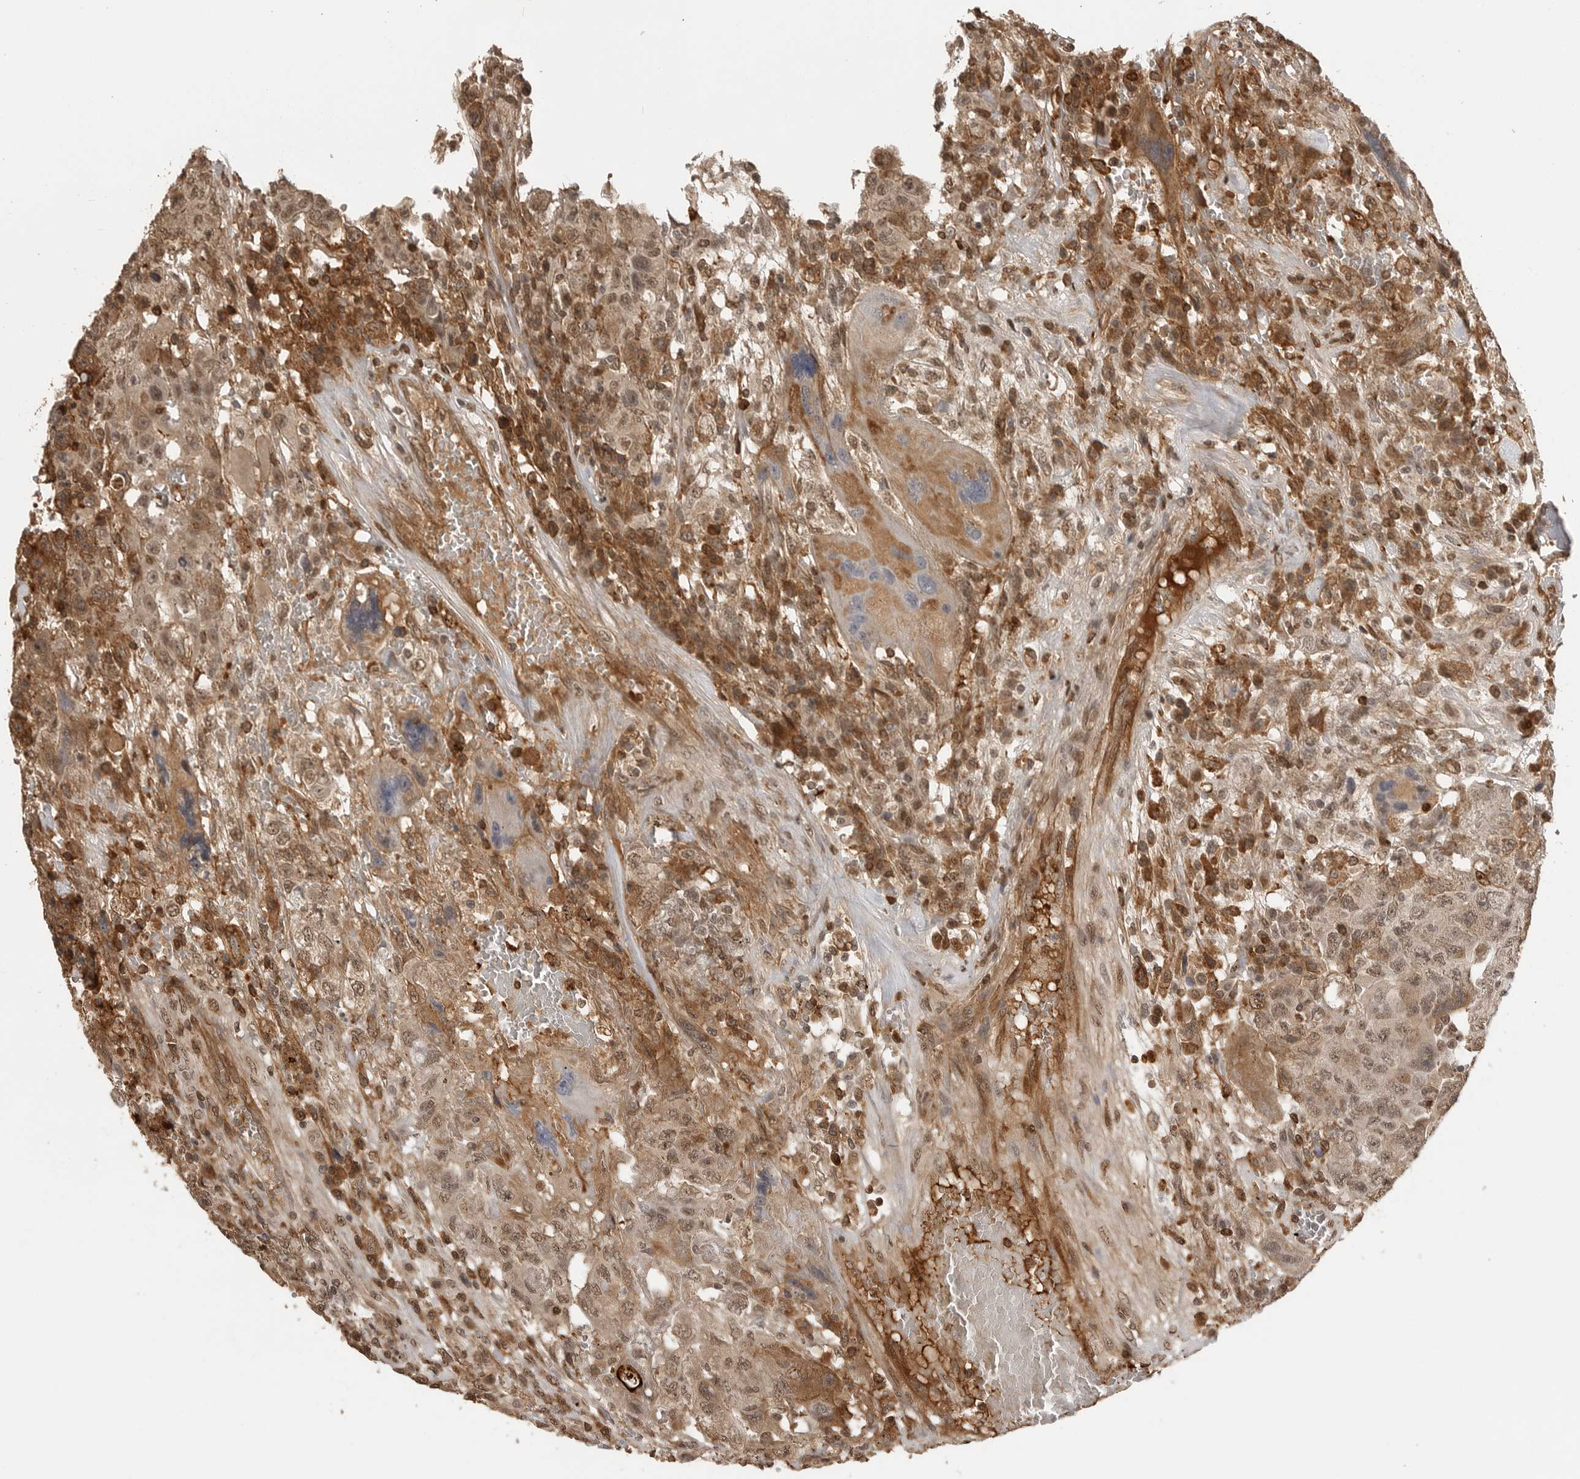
{"staining": {"intensity": "weak", "quantity": ">75%", "location": "nuclear"}, "tissue": "testis cancer", "cell_type": "Tumor cells", "image_type": "cancer", "snomed": [{"axis": "morphology", "description": "Carcinoma, Embryonal, NOS"}, {"axis": "topography", "description": "Testis"}], "caption": "Brown immunohistochemical staining in human embryonal carcinoma (testis) shows weak nuclear expression in about >75% of tumor cells. (DAB (3,3'-diaminobenzidine) IHC, brown staining for protein, blue staining for nuclei).", "gene": "CLOCK", "patient": {"sex": "male", "age": 26}}